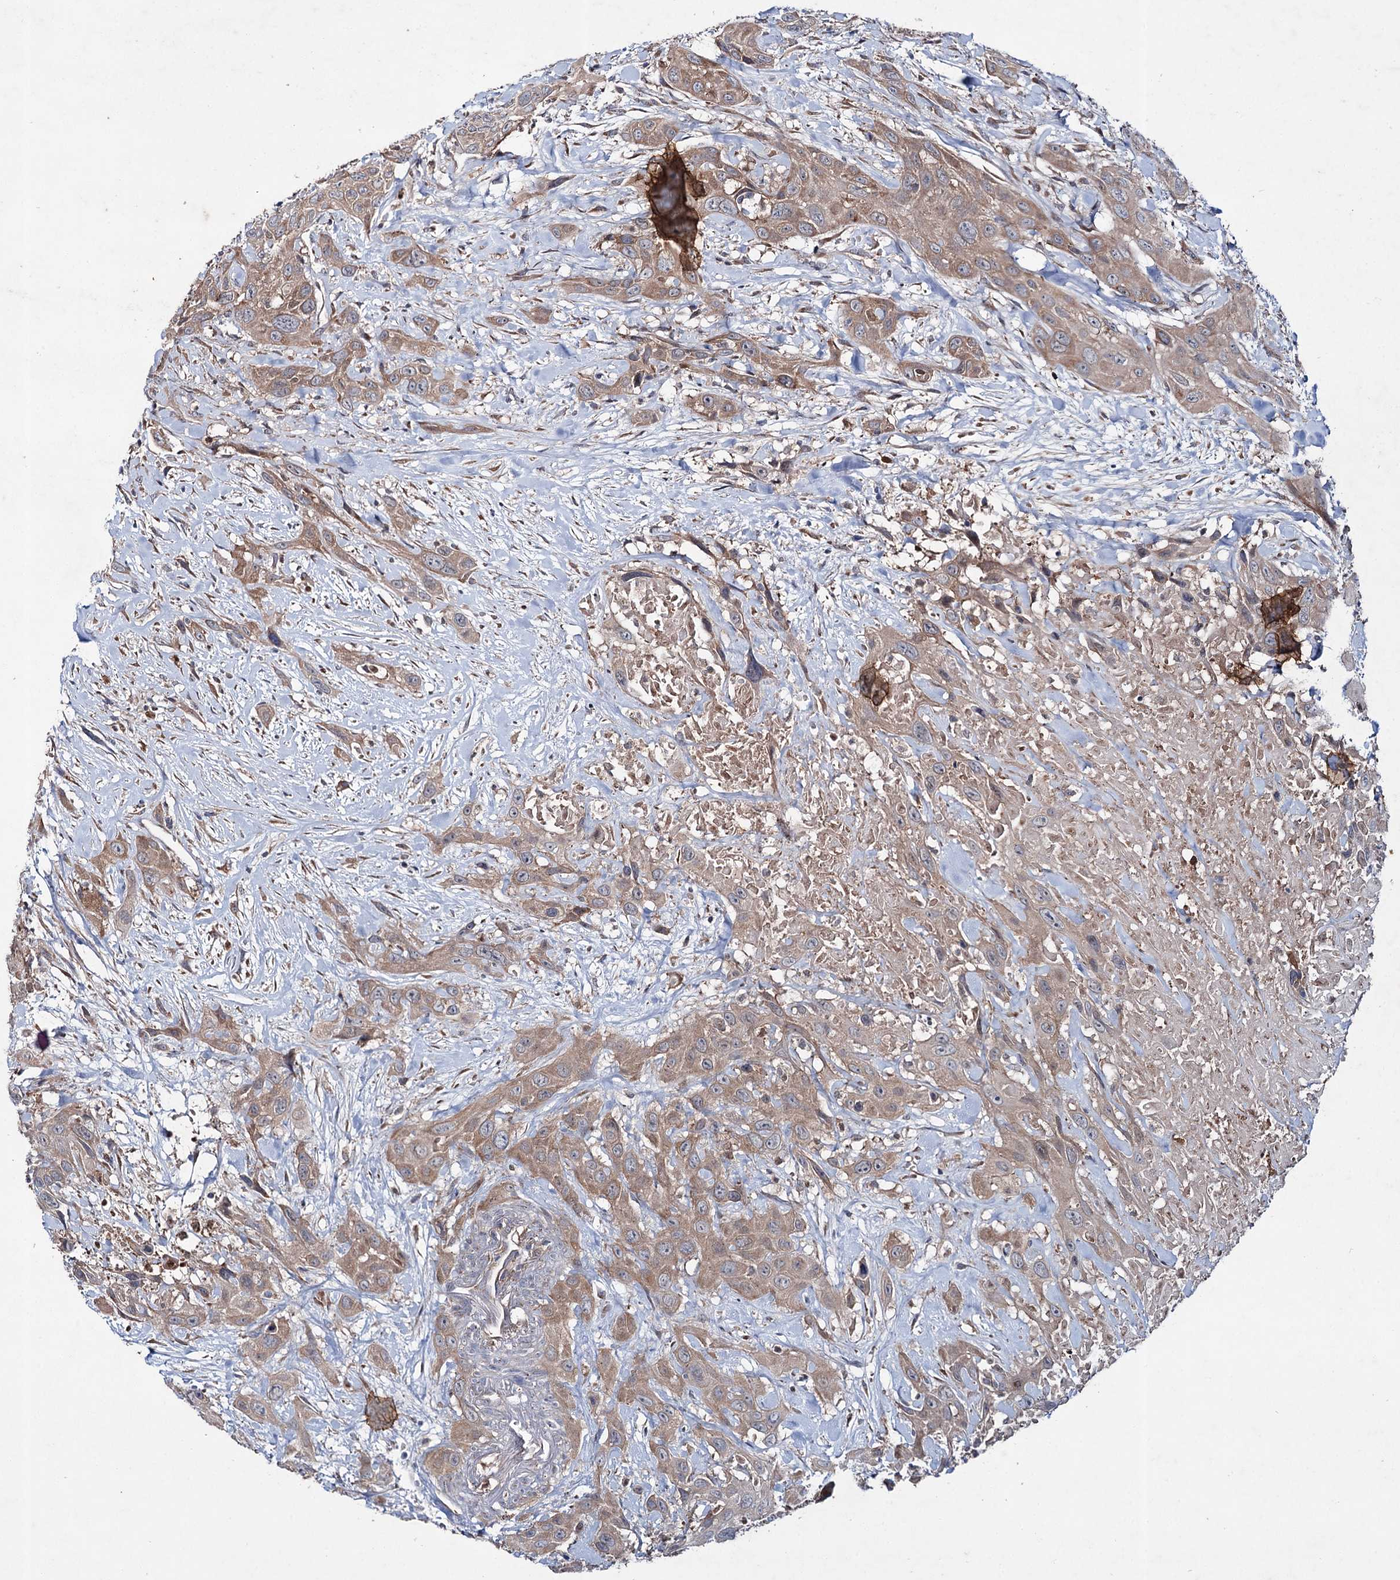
{"staining": {"intensity": "weak", "quantity": ">75%", "location": "cytoplasmic/membranous"}, "tissue": "head and neck cancer", "cell_type": "Tumor cells", "image_type": "cancer", "snomed": [{"axis": "morphology", "description": "Squamous cell carcinoma, NOS"}, {"axis": "topography", "description": "Head-Neck"}], "caption": "An image showing weak cytoplasmic/membranous expression in approximately >75% of tumor cells in head and neck squamous cell carcinoma, as visualized by brown immunohistochemical staining.", "gene": "PTPN3", "patient": {"sex": "male", "age": 81}}